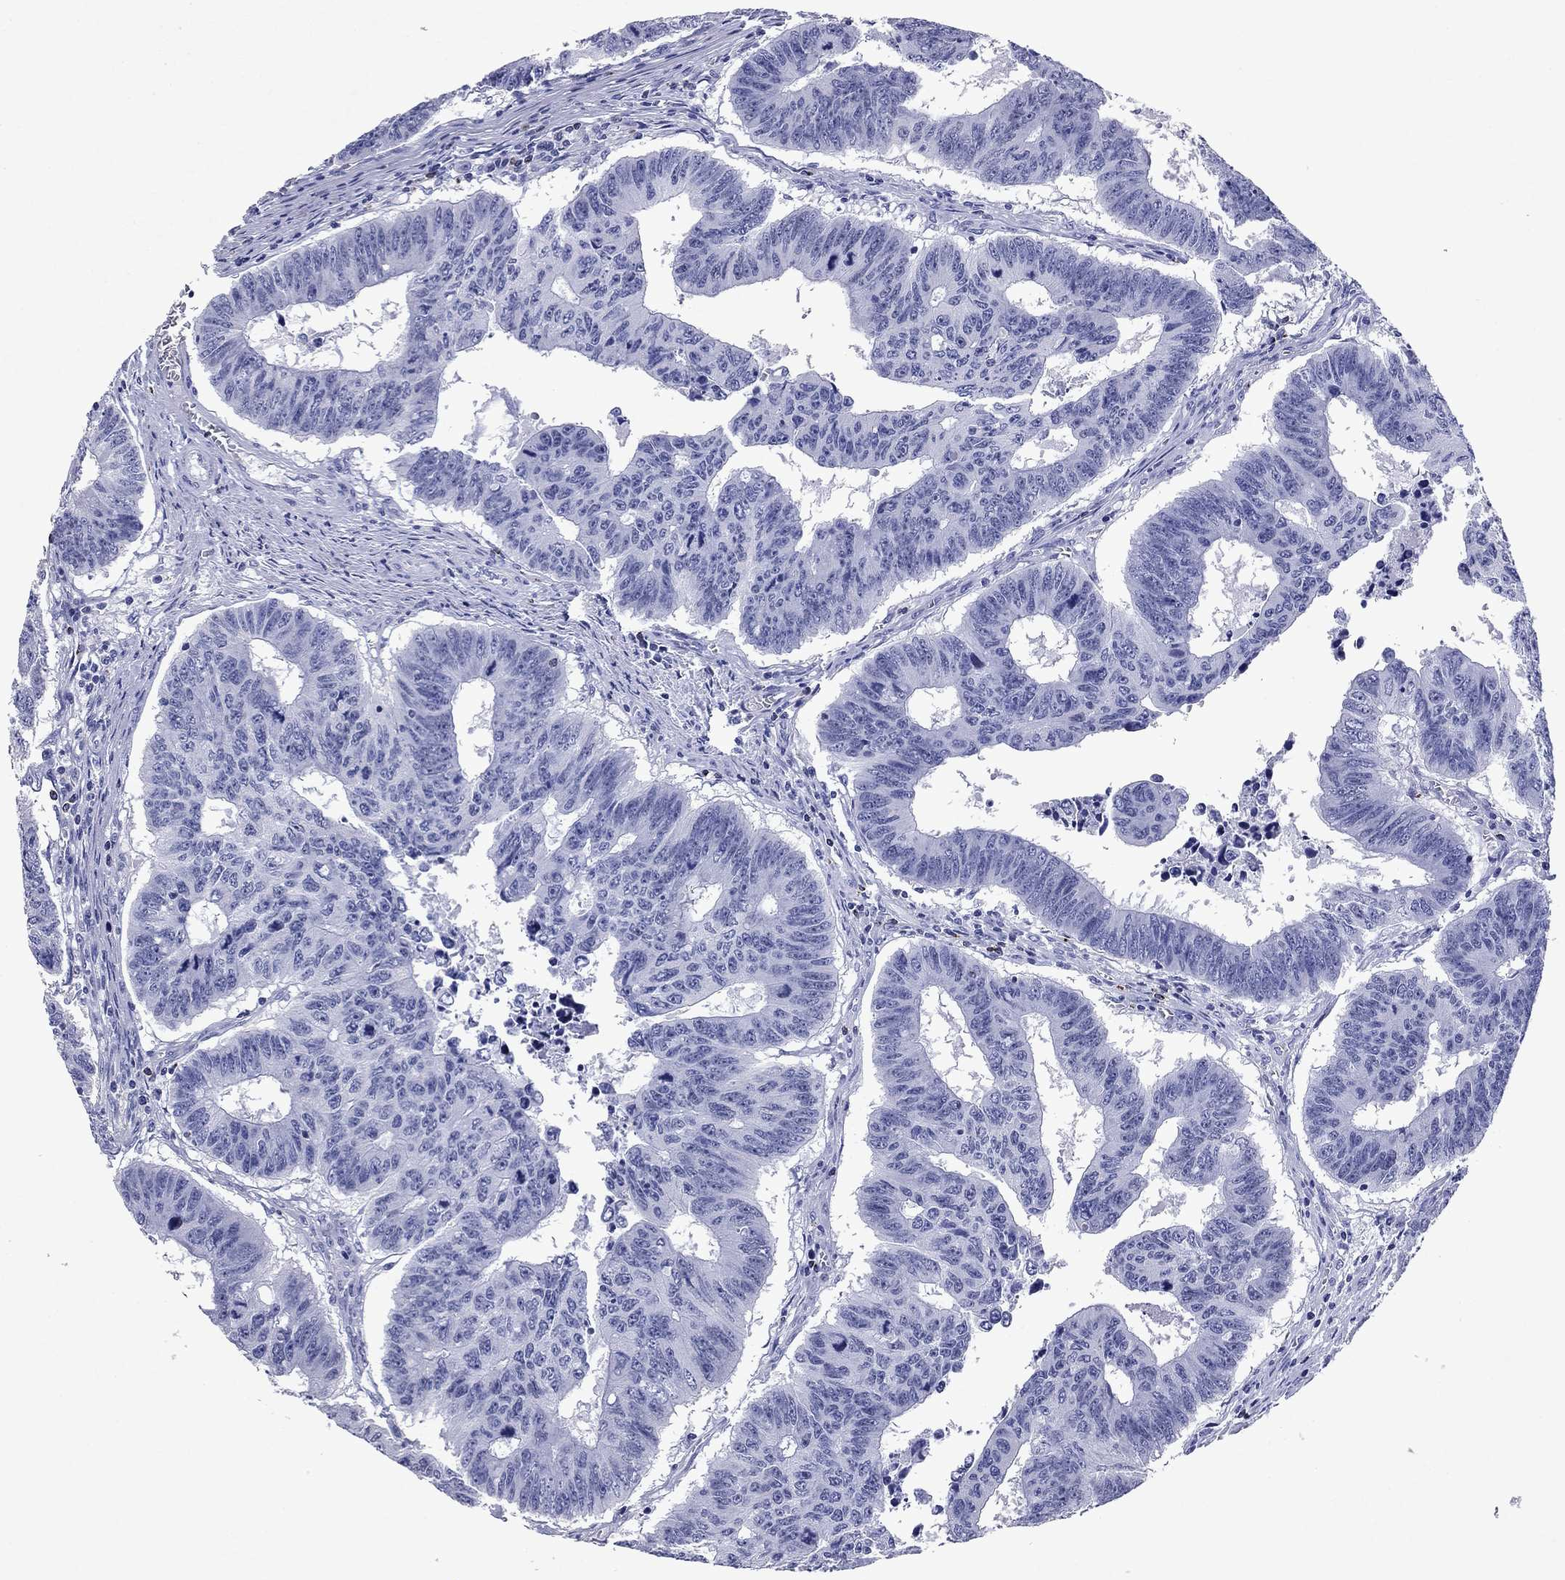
{"staining": {"intensity": "negative", "quantity": "none", "location": "none"}, "tissue": "colorectal cancer", "cell_type": "Tumor cells", "image_type": "cancer", "snomed": [{"axis": "morphology", "description": "Adenocarcinoma, NOS"}, {"axis": "topography", "description": "Appendix"}, {"axis": "topography", "description": "Colon"}, {"axis": "topography", "description": "Cecum"}, {"axis": "topography", "description": "Colon asc"}], "caption": "This is an IHC micrograph of colorectal cancer. There is no staining in tumor cells.", "gene": "GZMK", "patient": {"sex": "female", "age": 85}}